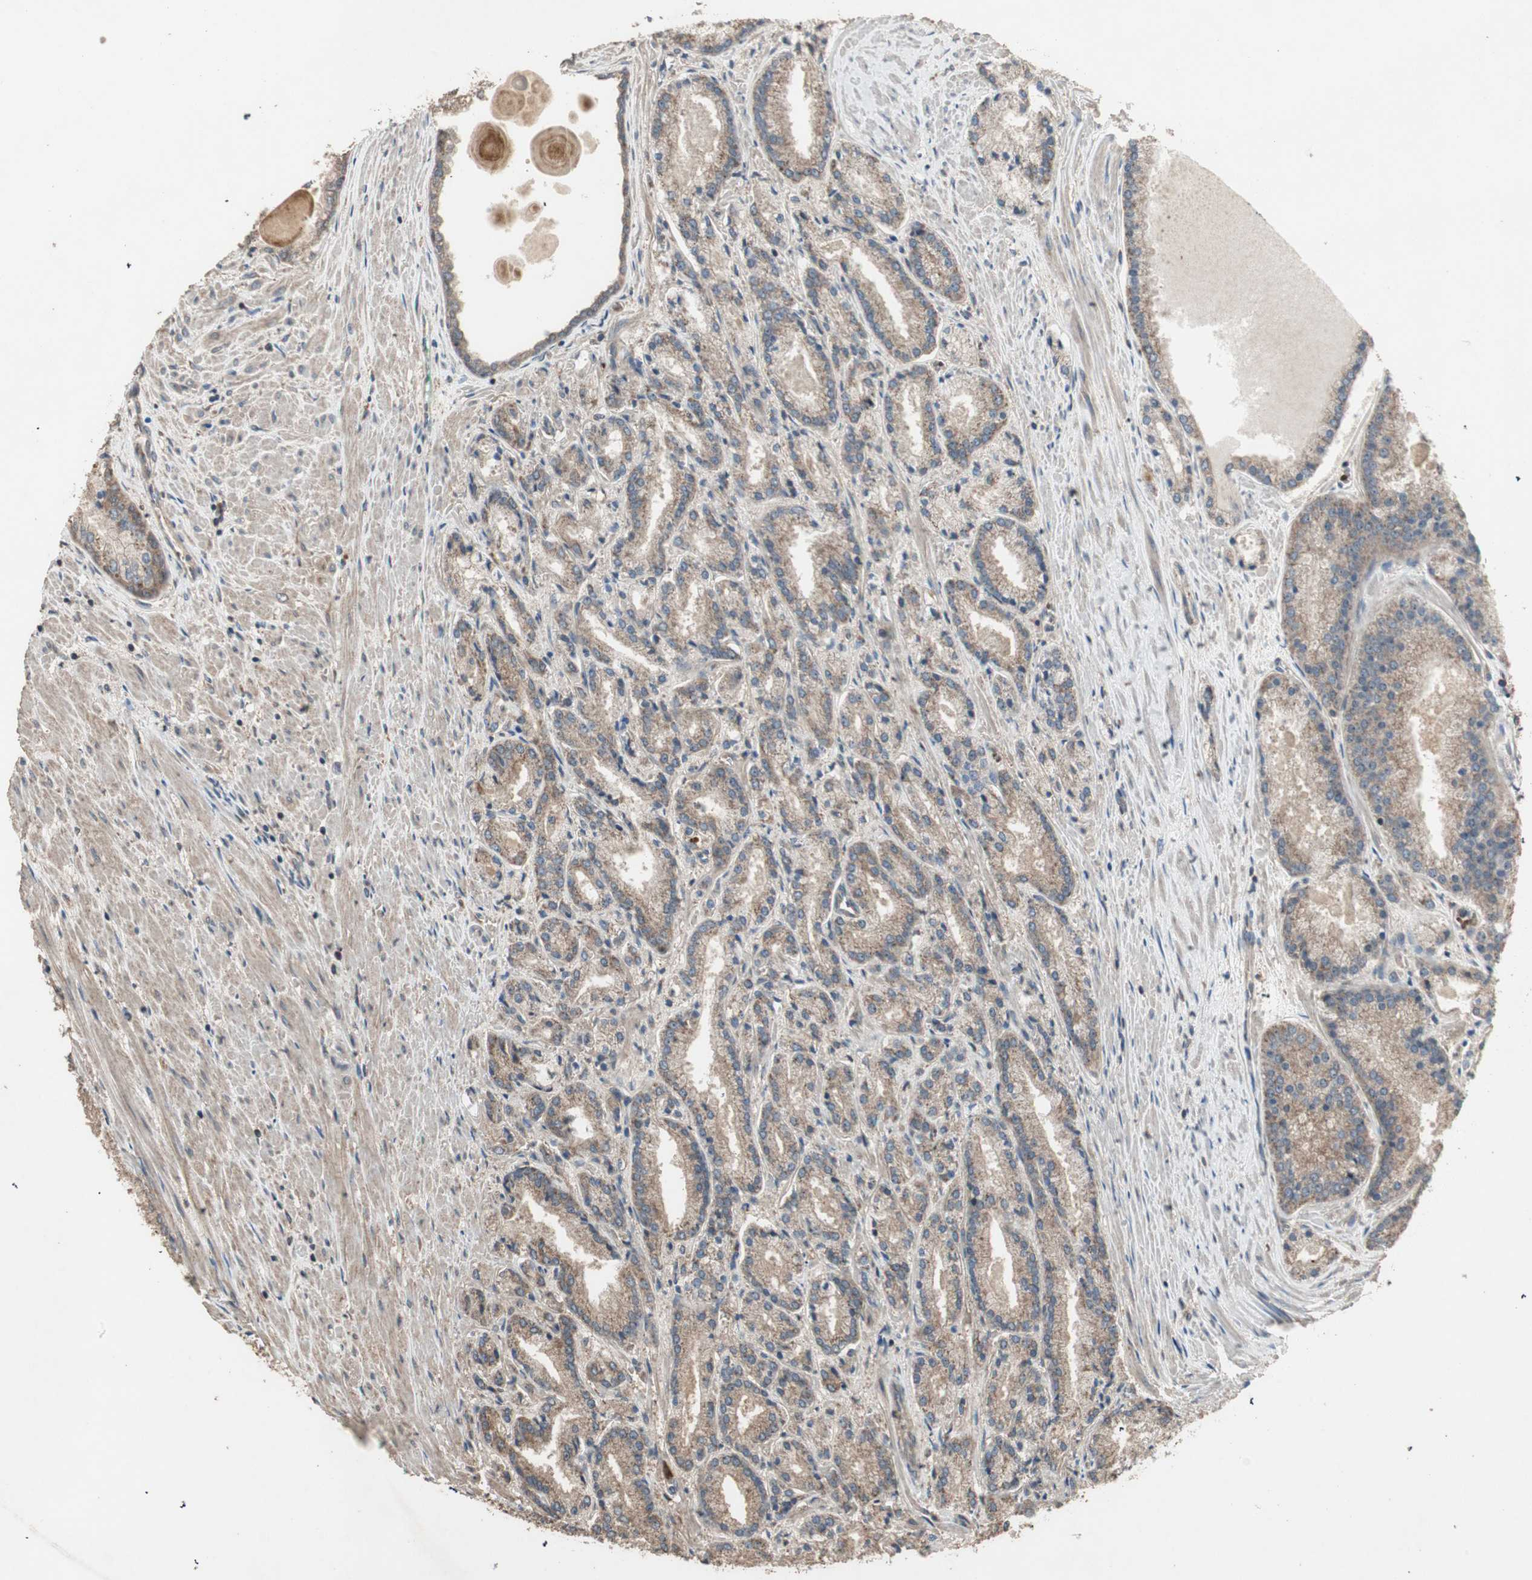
{"staining": {"intensity": "moderate", "quantity": ">75%", "location": "cytoplasmic/membranous"}, "tissue": "prostate cancer", "cell_type": "Tumor cells", "image_type": "cancer", "snomed": [{"axis": "morphology", "description": "Adenocarcinoma, Low grade"}, {"axis": "topography", "description": "Prostate"}], "caption": "Brown immunohistochemical staining in prostate cancer displays moderate cytoplasmic/membranous positivity in about >75% of tumor cells.", "gene": "UBAC1", "patient": {"sex": "male", "age": 59}}